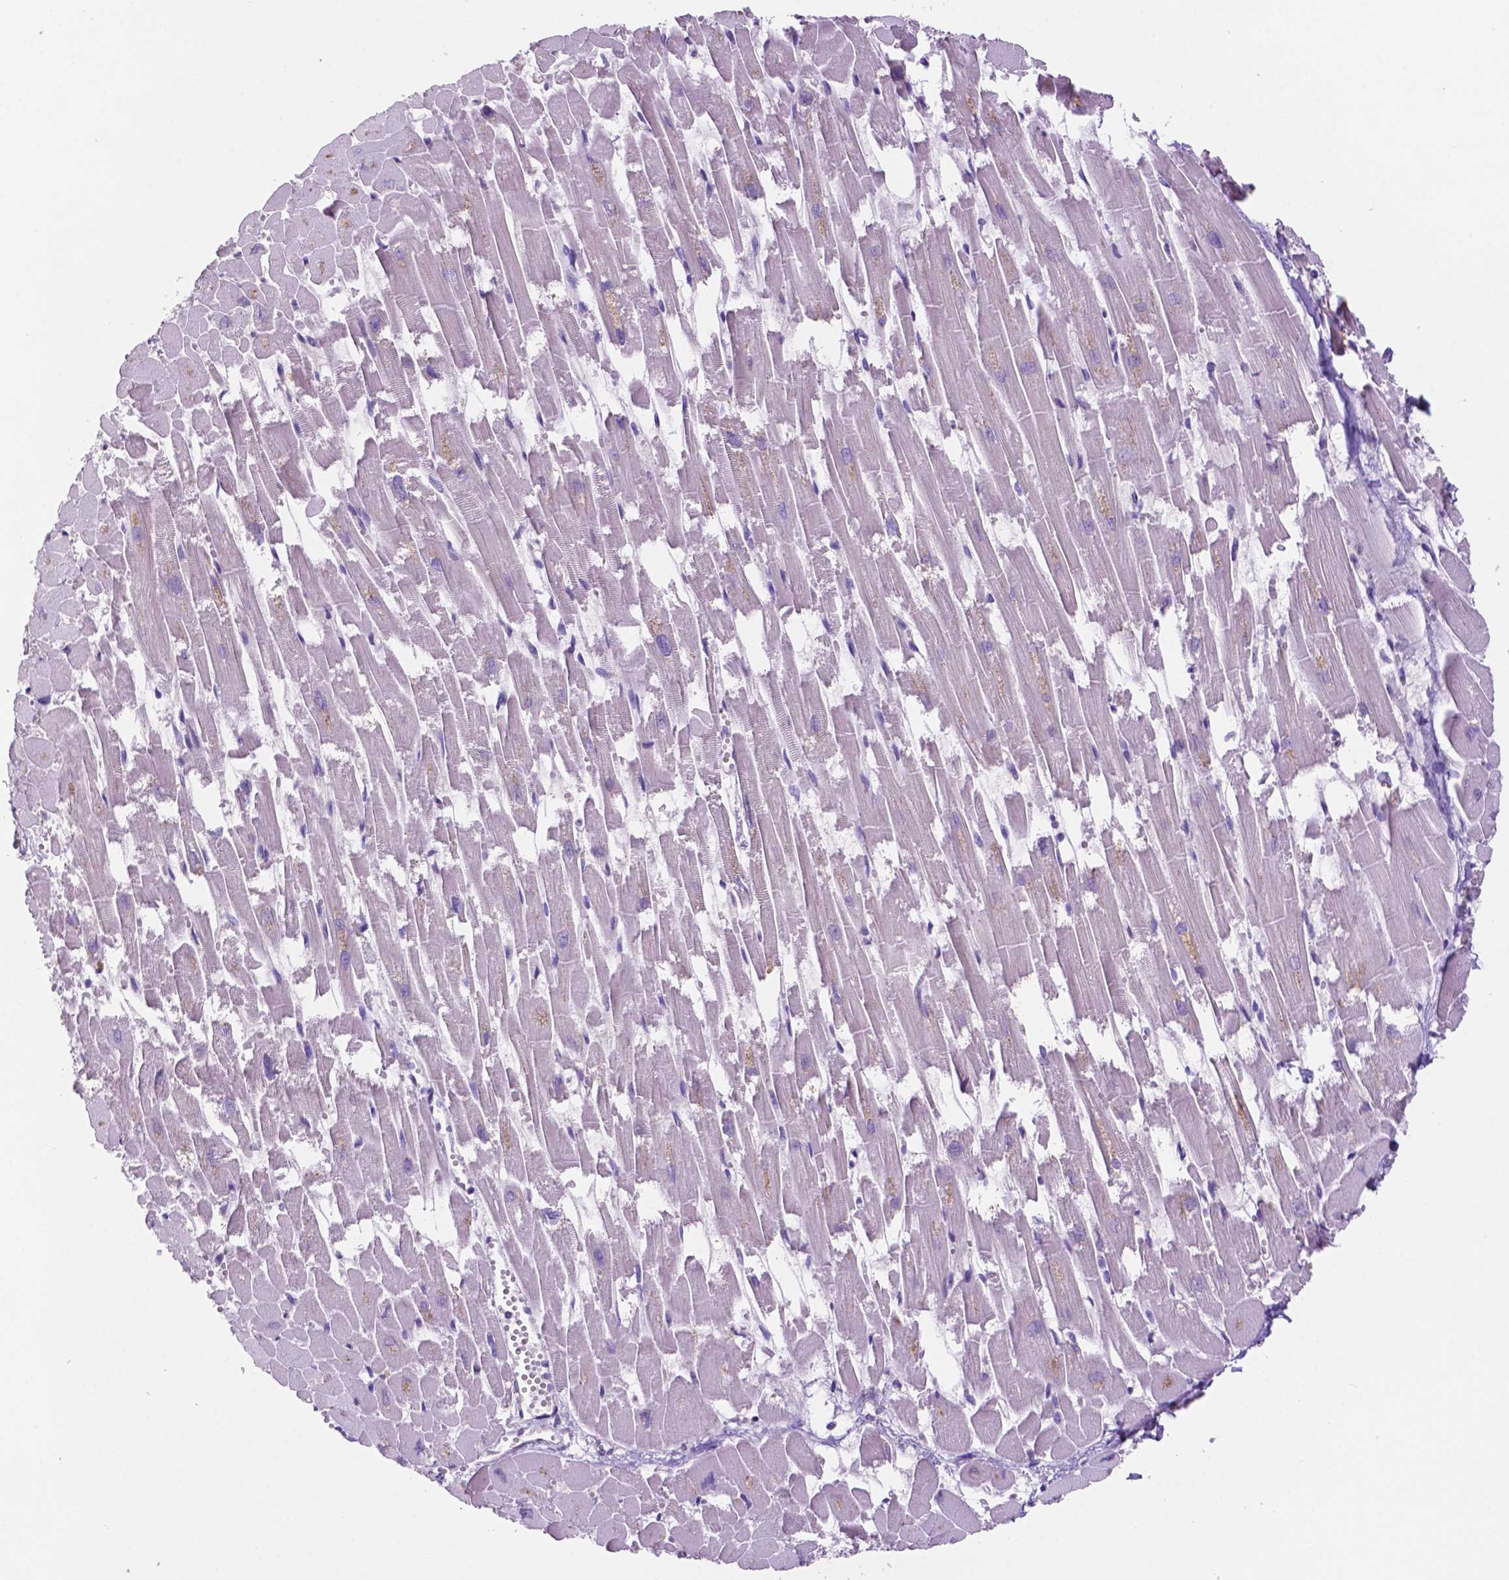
{"staining": {"intensity": "weak", "quantity": "<25%", "location": "cytoplasmic/membranous"}, "tissue": "heart muscle", "cell_type": "Cardiomyocytes", "image_type": "normal", "snomed": [{"axis": "morphology", "description": "Normal tissue, NOS"}, {"axis": "topography", "description": "Heart"}], "caption": "This is an immunohistochemistry histopathology image of normal human heart muscle. There is no positivity in cardiomyocytes.", "gene": "PRPS2", "patient": {"sex": "female", "age": 52}}